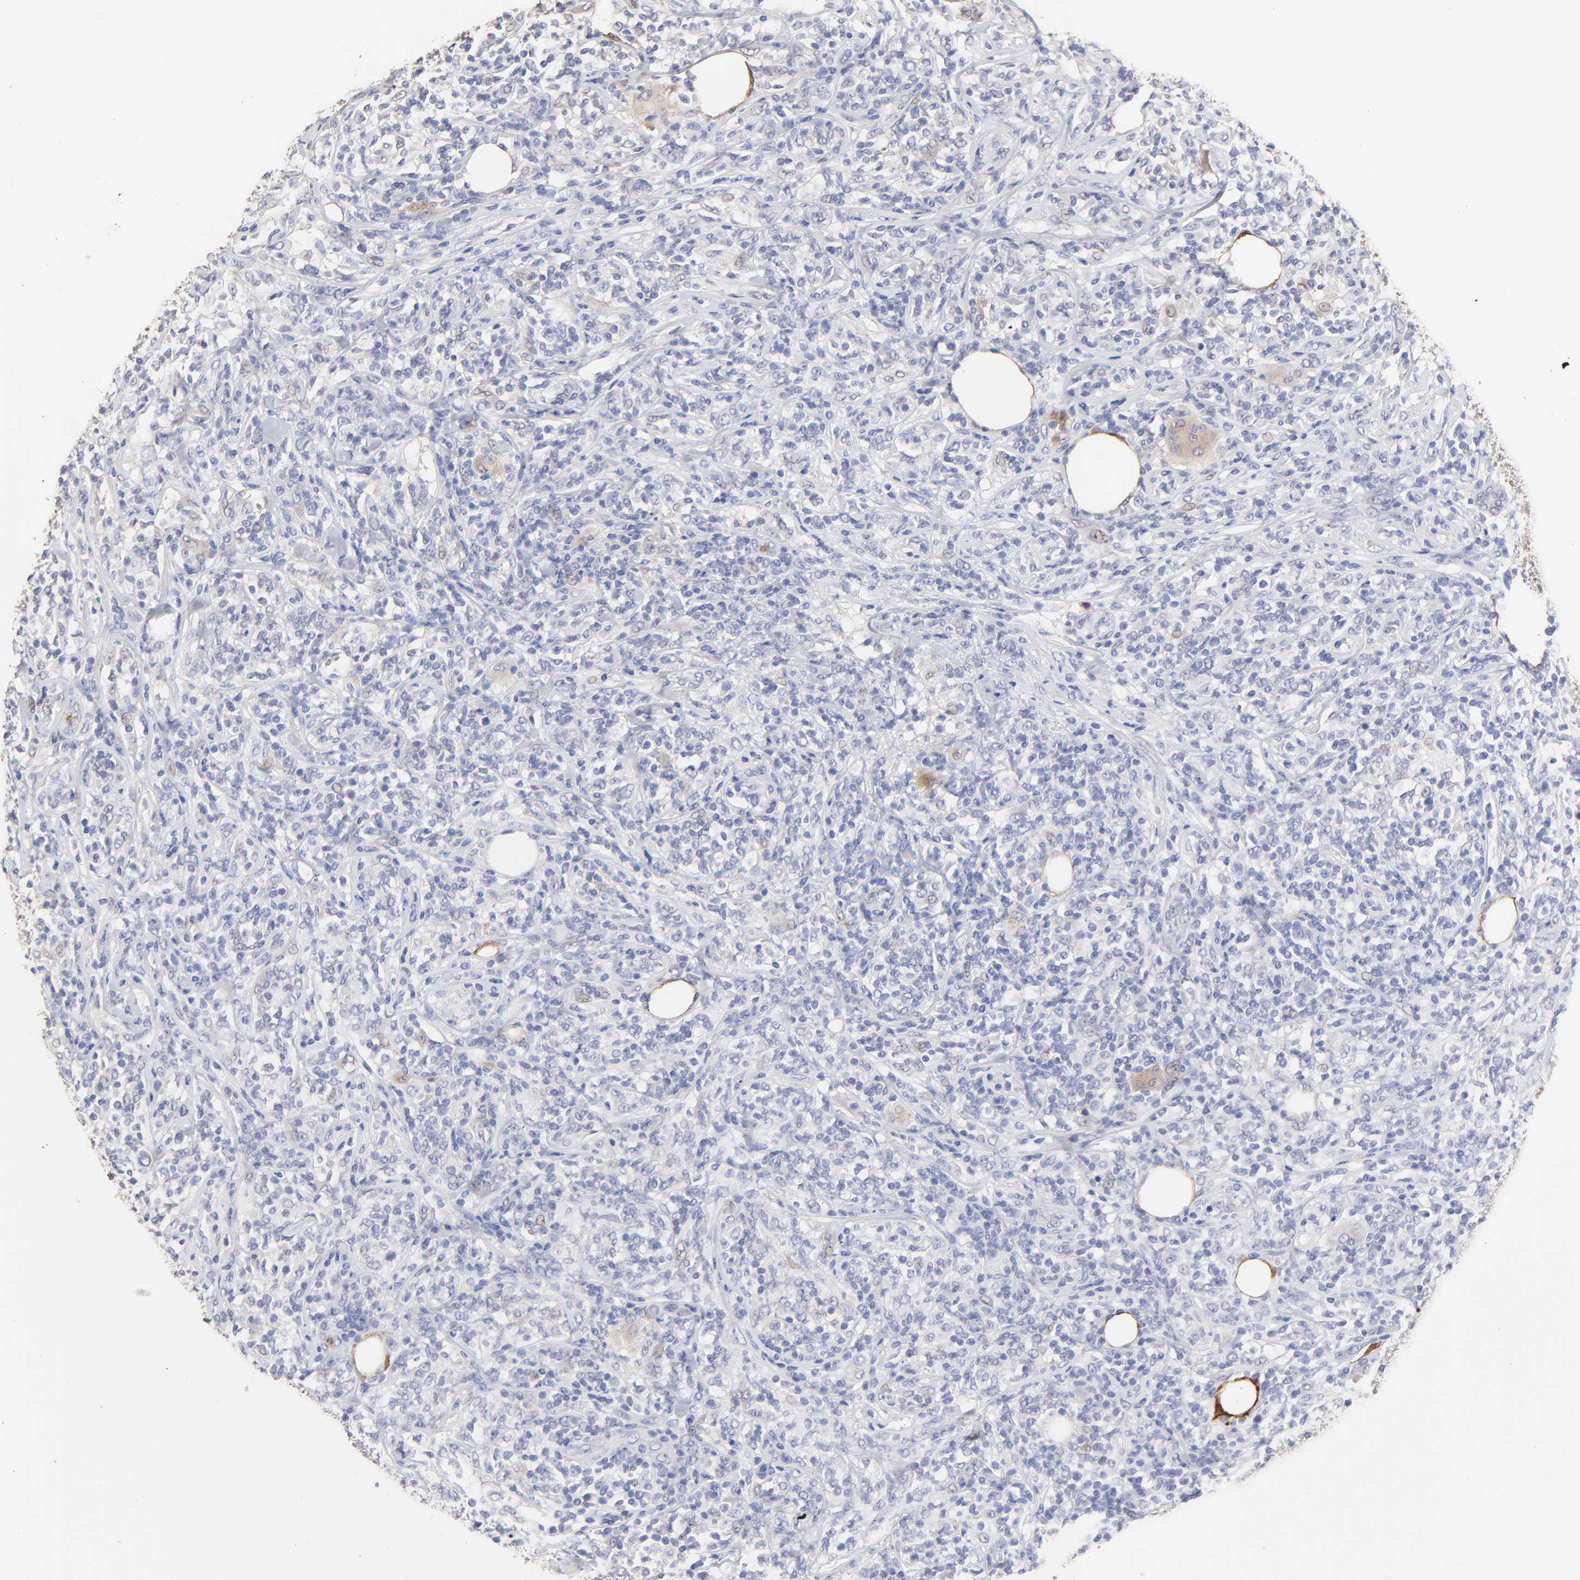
{"staining": {"intensity": "negative", "quantity": "none", "location": "none"}, "tissue": "lymphoma", "cell_type": "Tumor cells", "image_type": "cancer", "snomed": [{"axis": "morphology", "description": "Malignant lymphoma, non-Hodgkin's type, High grade"}, {"axis": "topography", "description": "Lymph node"}], "caption": "This is an immunohistochemistry (IHC) micrograph of lymphoma. There is no staining in tumor cells.", "gene": "SMARCA1", "patient": {"sex": "female", "age": 84}}